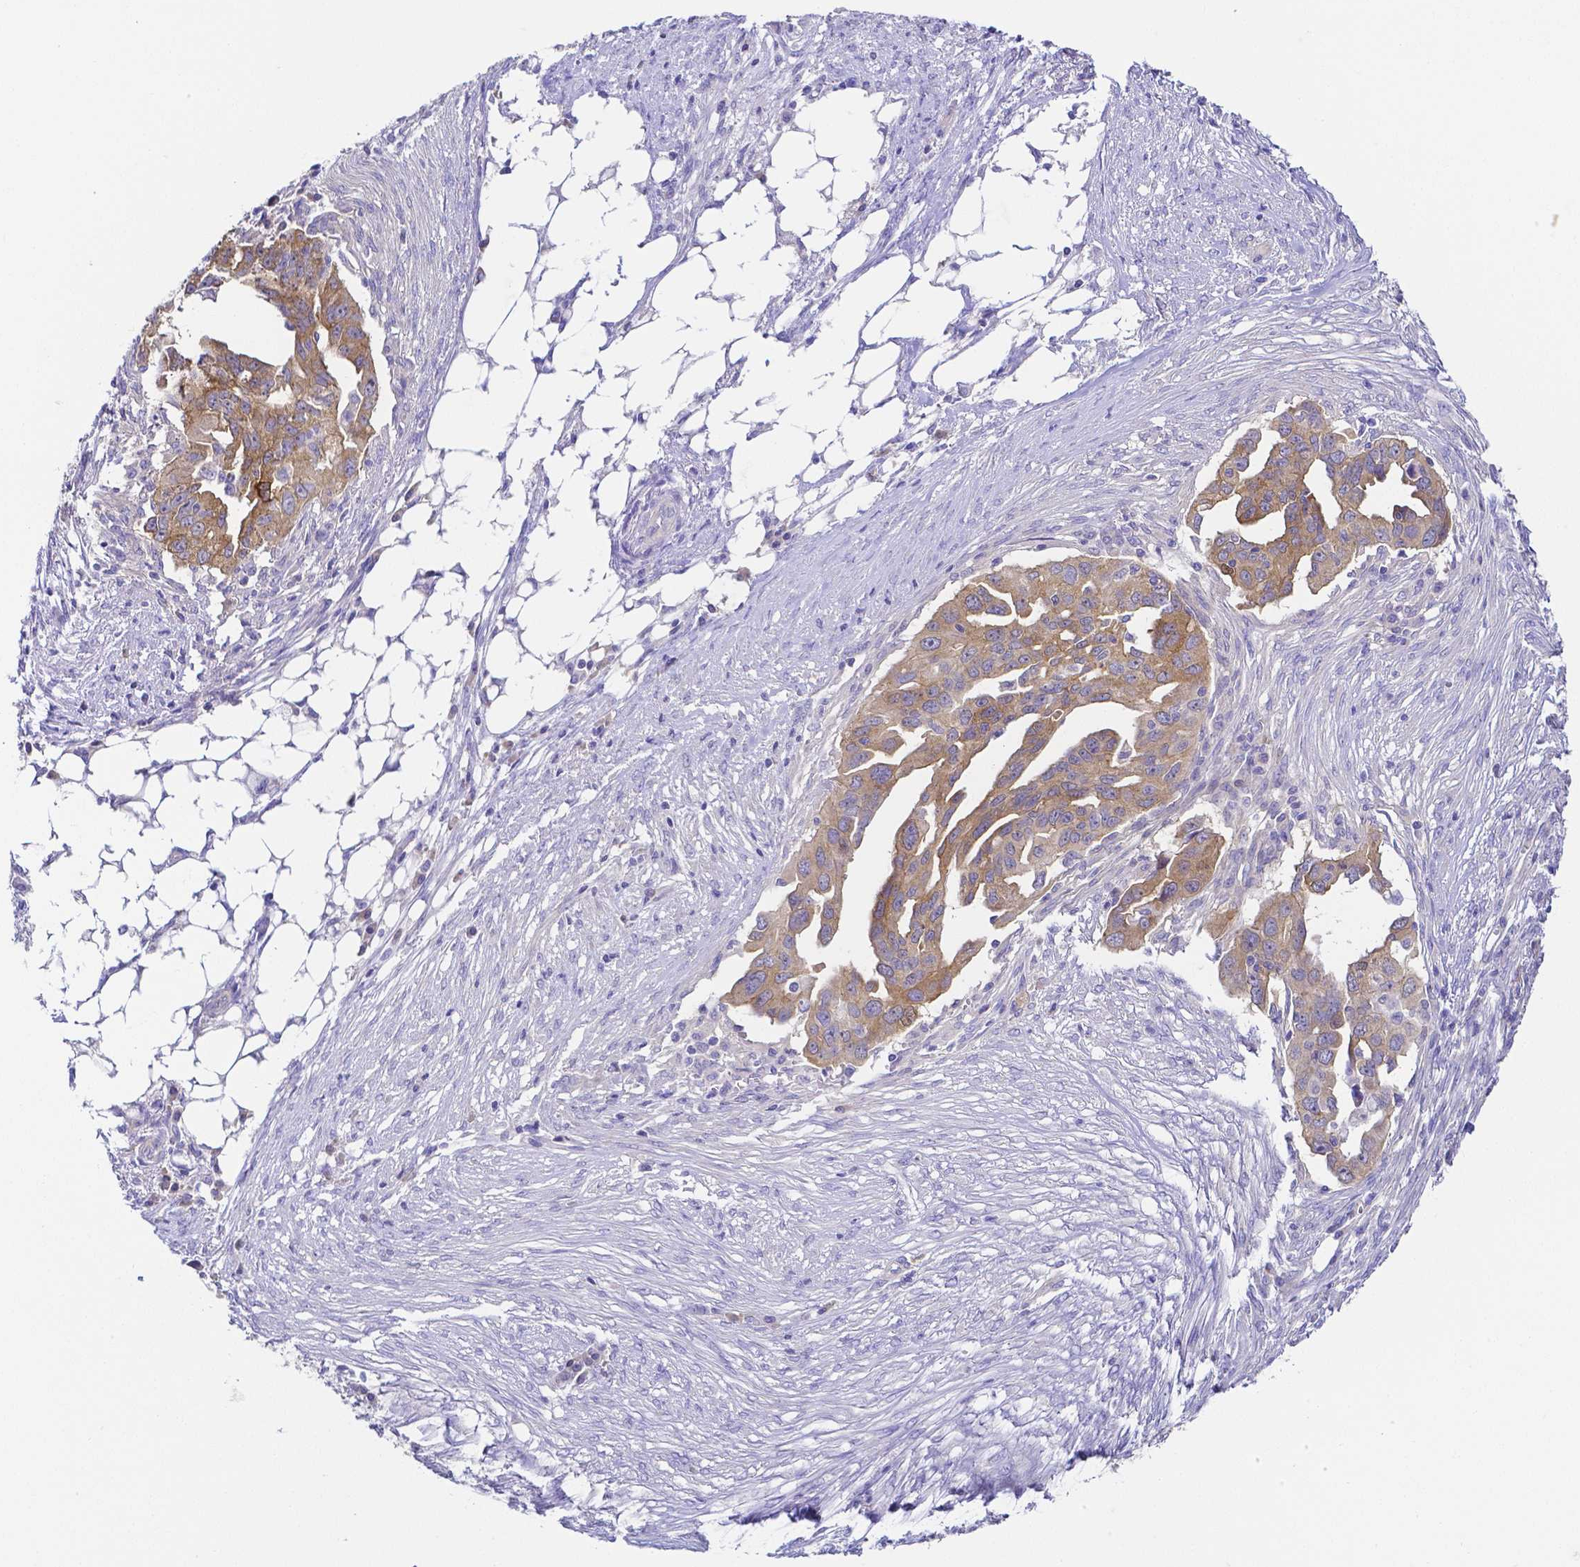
{"staining": {"intensity": "moderate", "quantity": ">75%", "location": "cytoplasmic/membranous"}, "tissue": "ovarian cancer", "cell_type": "Tumor cells", "image_type": "cancer", "snomed": [{"axis": "morphology", "description": "Carcinoma, endometroid"}, {"axis": "morphology", "description": "Cystadenocarcinoma, serous, NOS"}, {"axis": "topography", "description": "Ovary"}], "caption": "IHC micrograph of human ovarian cancer stained for a protein (brown), which demonstrates medium levels of moderate cytoplasmic/membranous positivity in about >75% of tumor cells.", "gene": "PKP3", "patient": {"sex": "female", "age": 45}}